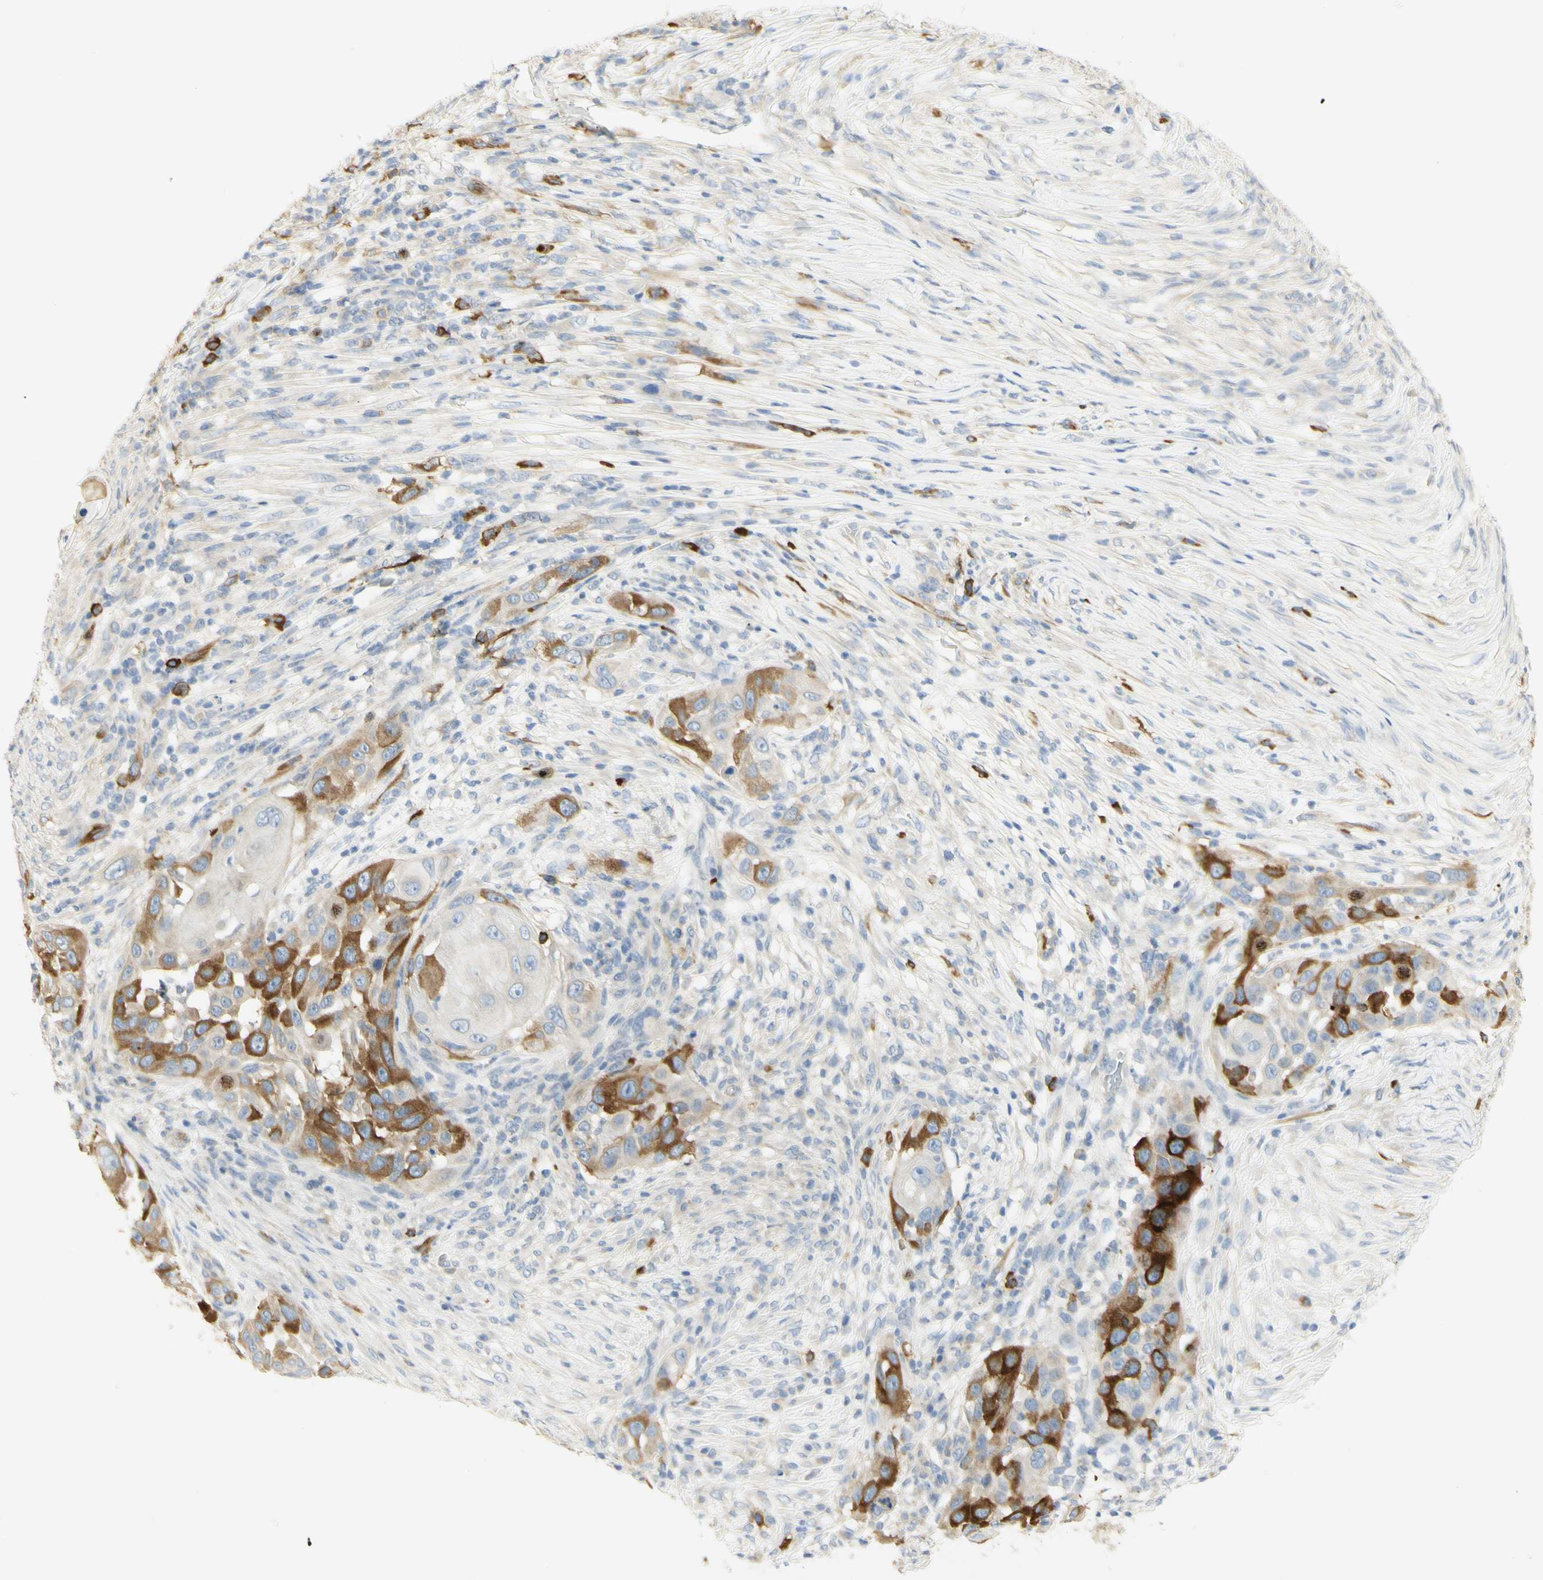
{"staining": {"intensity": "strong", "quantity": "25%-75%", "location": "cytoplasmic/membranous"}, "tissue": "skin cancer", "cell_type": "Tumor cells", "image_type": "cancer", "snomed": [{"axis": "morphology", "description": "Squamous cell carcinoma, NOS"}, {"axis": "topography", "description": "Skin"}], "caption": "Human skin cancer stained with a brown dye exhibits strong cytoplasmic/membranous positive staining in about 25%-75% of tumor cells.", "gene": "KIF11", "patient": {"sex": "female", "age": 44}}